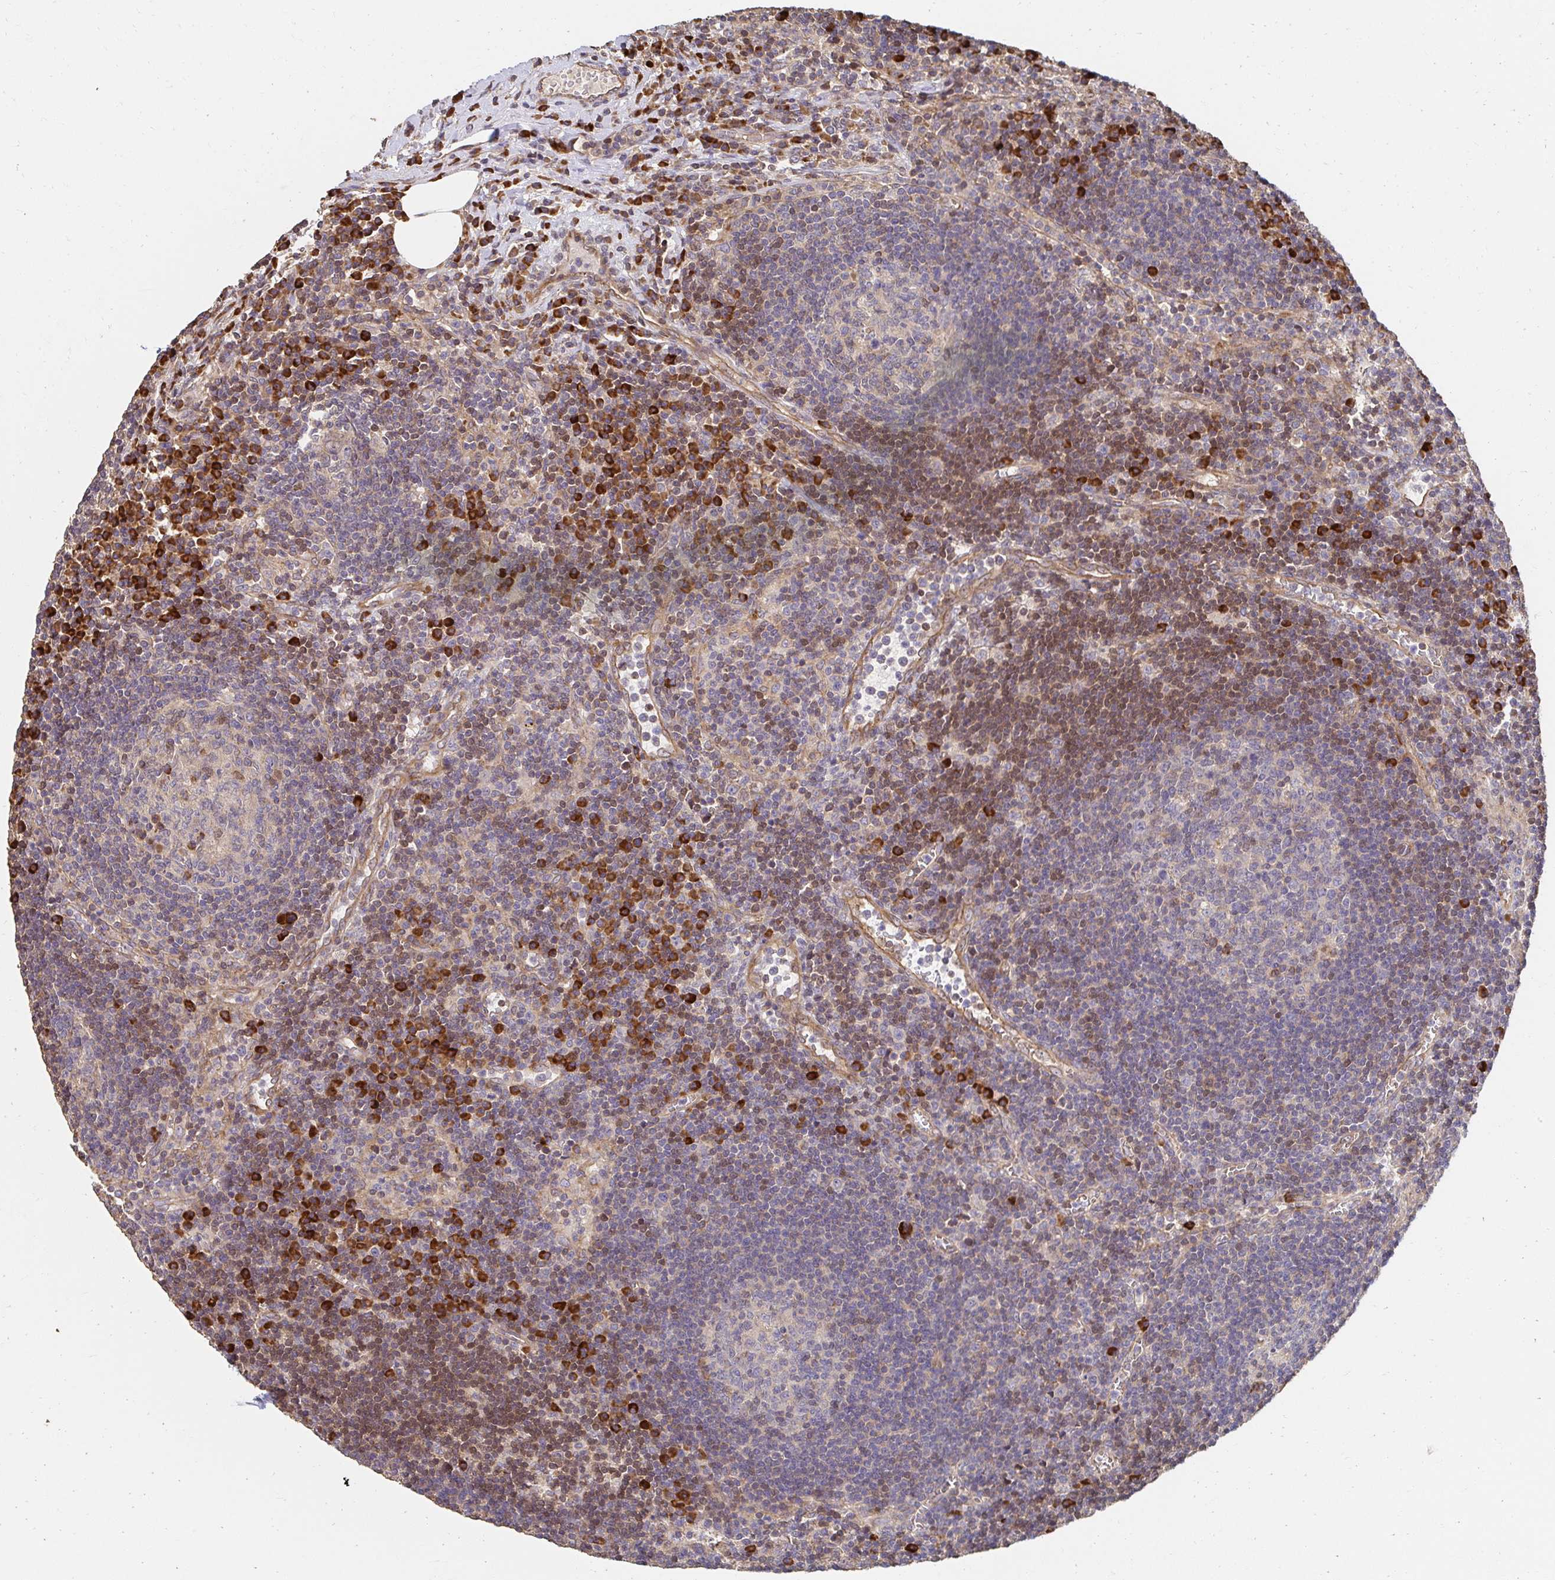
{"staining": {"intensity": "negative", "quantity": "none", "location": "none"}, "tissue": "lymph node", "cell_type": "Germinal center cells", "image_type": "normal", "snomed": [{"axis": "morphology", "description": "Normal tissue, NOS"}, {"axis": "topography", "description": "Lymph node"}], "caption": "Immunohistochemical staining of unremarkable lymph node shows no significant expression in germinal center cells. (DAB IHC with hematoxylin counter stain).", "gene": "APBB1", "patient": {"sex": "male", "age": 67}}